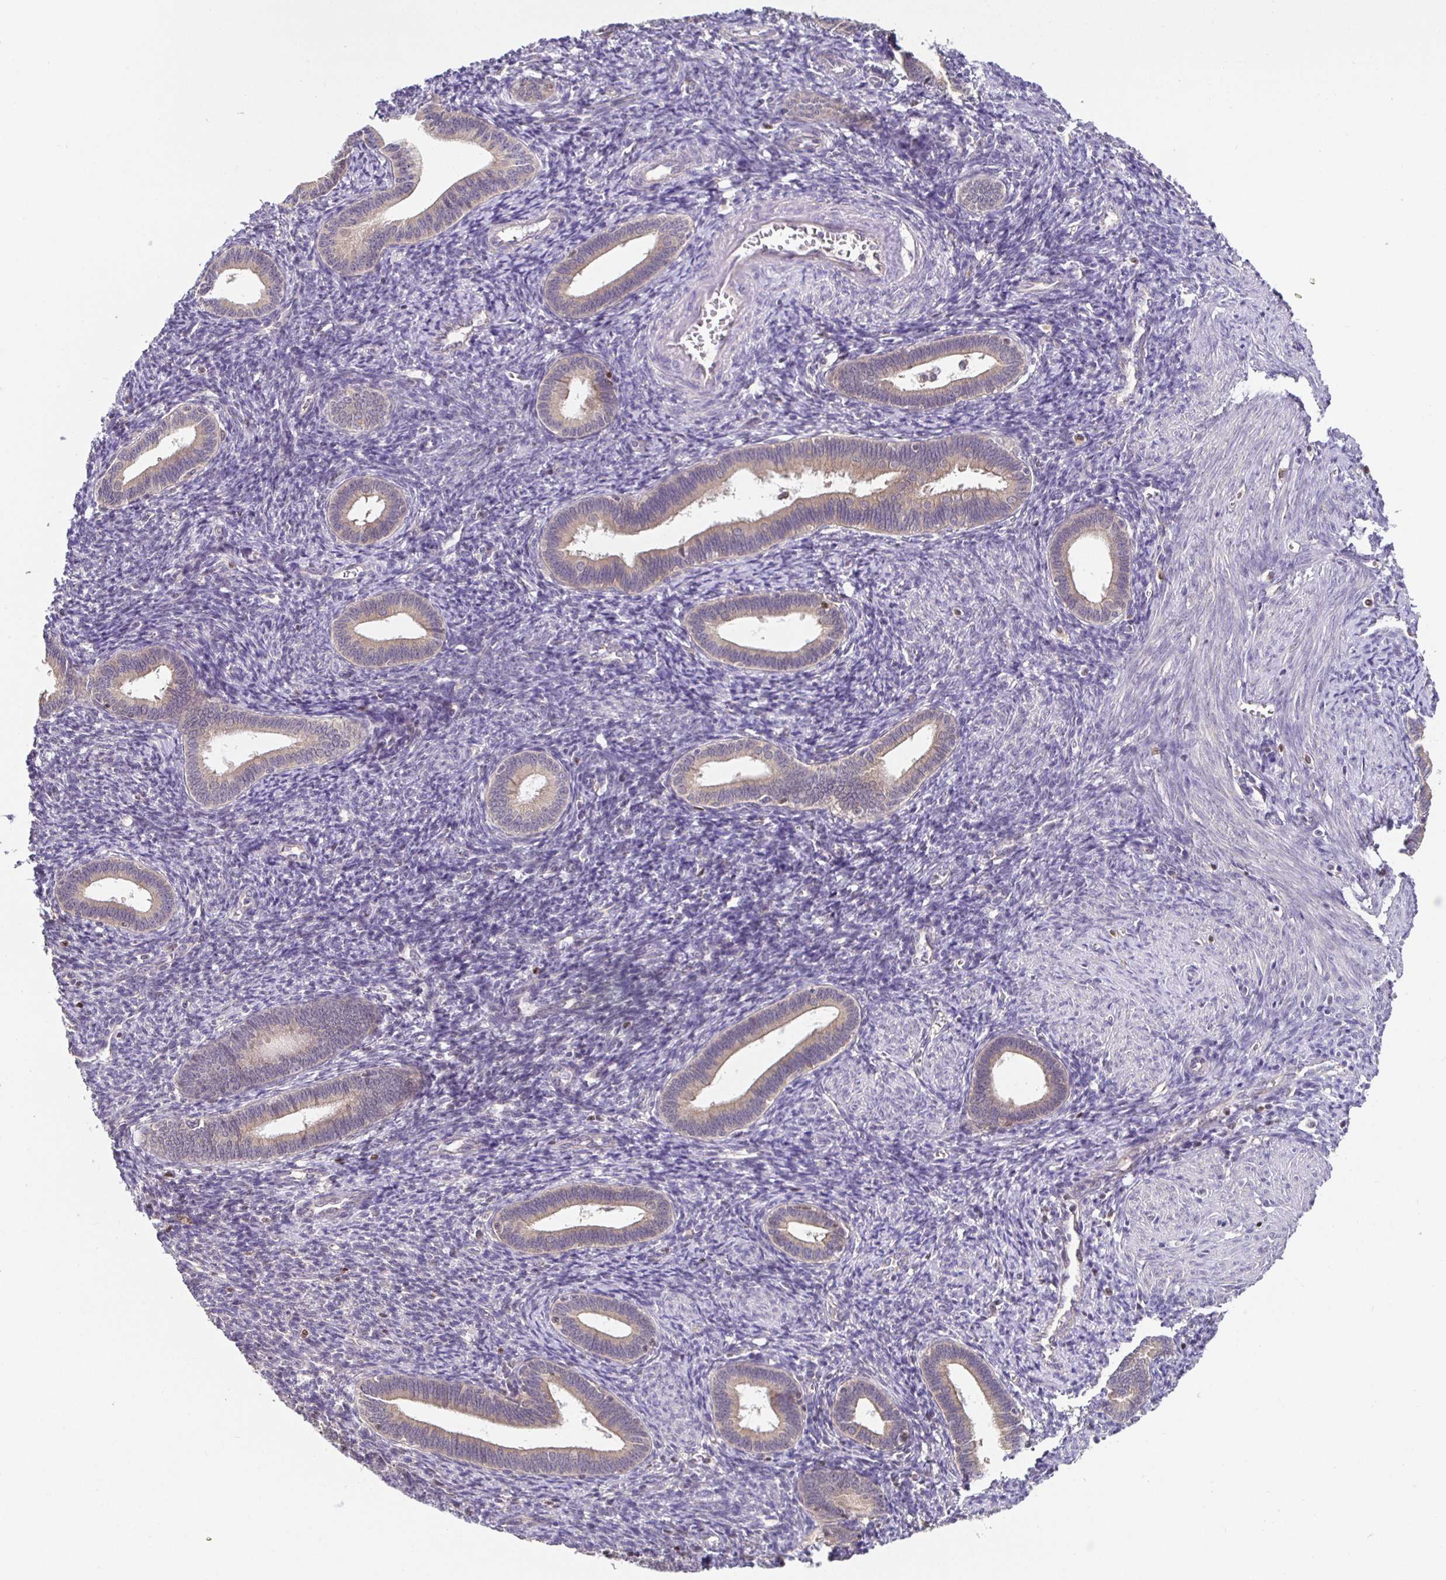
{"staining": {"intensity": "negative", "quantity": "none", "location": "none"}, "tissue": "endometrium", "cell_type": "Cells in endometrial stroma", "image_type": "normal", "snomed": [{"axis": "morphology", "description": "Normal tissue, NOS"}, {"axis": "topography", "description": "Endometrium"}], "caption": "This image is of unremarkable endometrium stained with immunohistochemistry to label a protein in brown with the nuclei are counter-stained blue. There is no positivity in cells in endometrial stroma. The staining is performed using DAB brown chromogen with nuclei counter-stained in using hematoxylin.", "gene": "SATB1", "patient": {"sex": "female", "age": 41}}